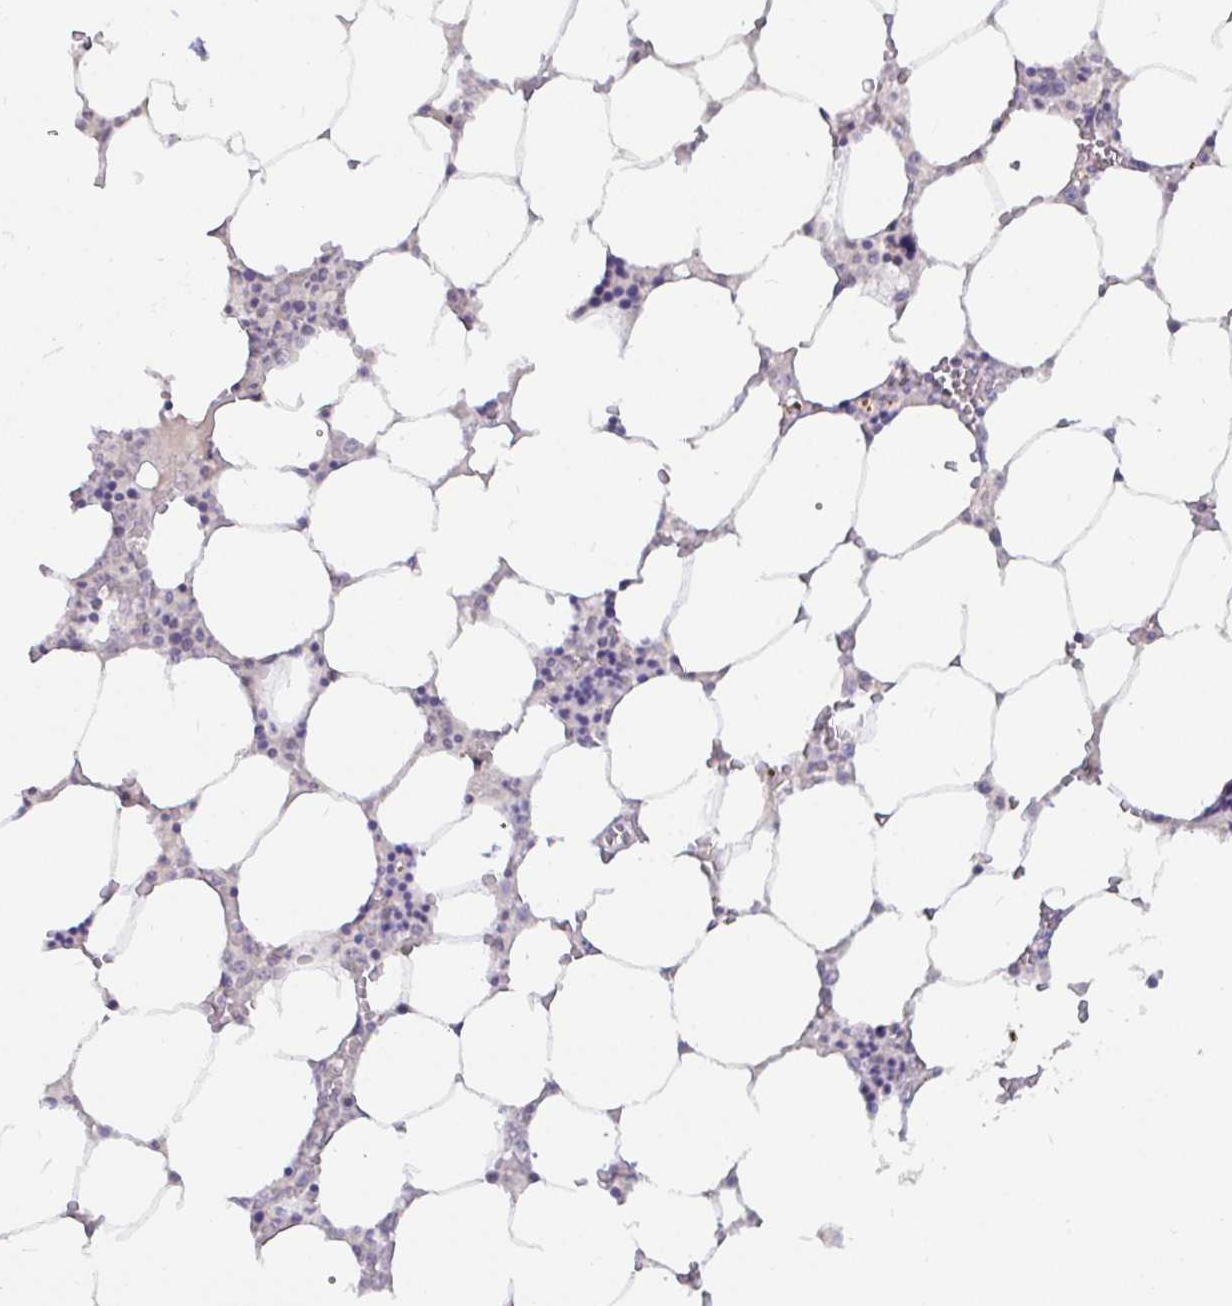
{"staining": {"intensity": "negative", "quantity": "none", "location": "none"}, "tissue": "bone marrow", "cell_type": "Hematopoietic cells", "image_type": "normal", "snomed": [{"axis": "morphology", "description": "Normal tissue, NOS"}, {"axis": "topography", "description": "Bone marrow"}], "caption": "Immunohistochemical staining of unremarkable bone marrow reveals no significant expression in hematopoietic cells.", "gene": "GSTM1", "patient": {"sex": "male", "age": 64}}